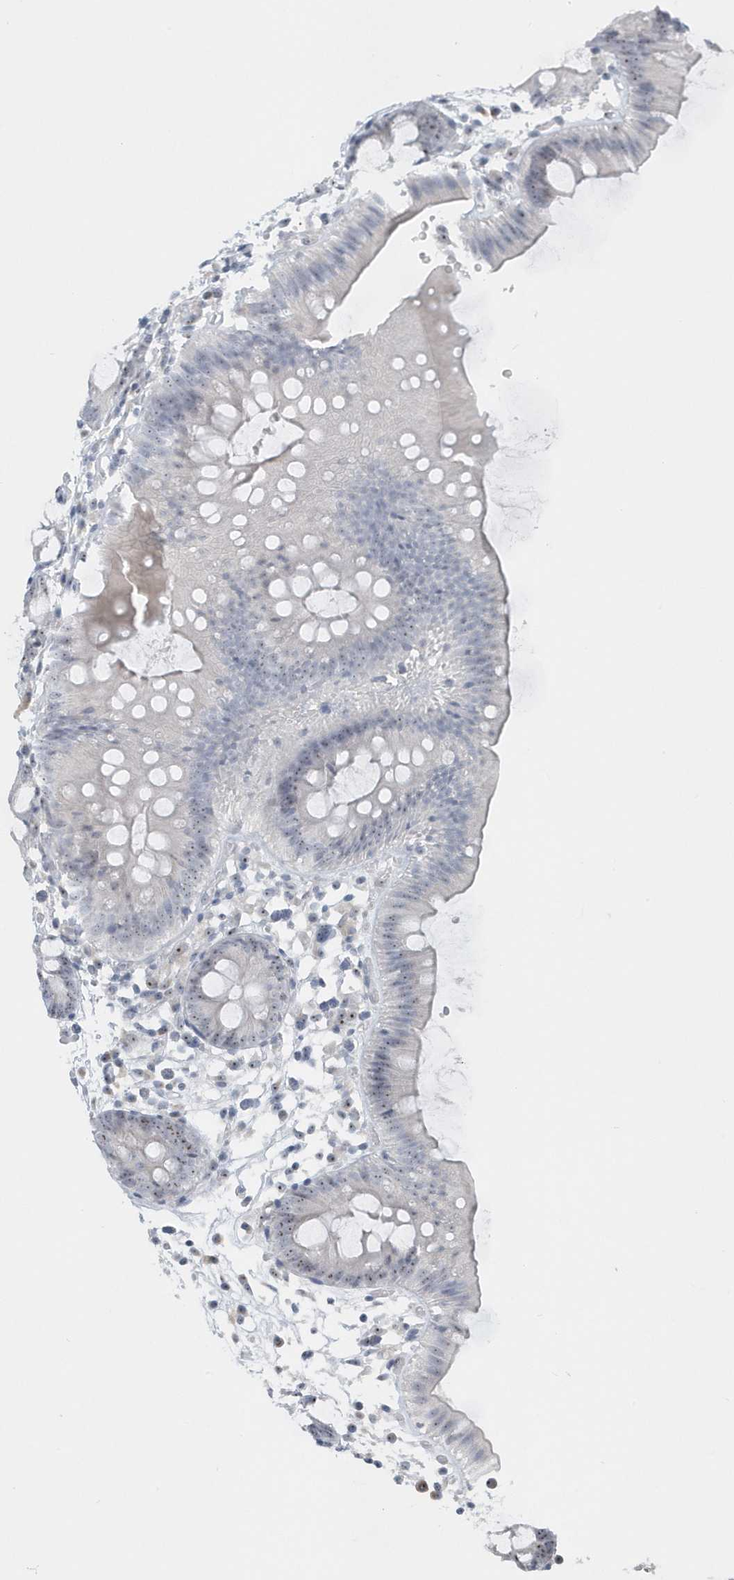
{"staining": {"intensity": "negative", "quantity": "none", "location": "none"}, "tissue": "colon", "cell_type": "Endothelial cells", "image_type": "normal", "snomed": [{"axis": "morphology", "description": "Normal tissue, NOS"}, {"axis": "topography", "description": "Colon"}], "caption": "The immunohistochemistry (IHC) histopathology image has no significant expression in endothelial cells of colon. (DAB immunohistochemistry with hematoxylin counter stain).", "gene": "RPF2", "patient": {"sex": "male", "age": 56}}